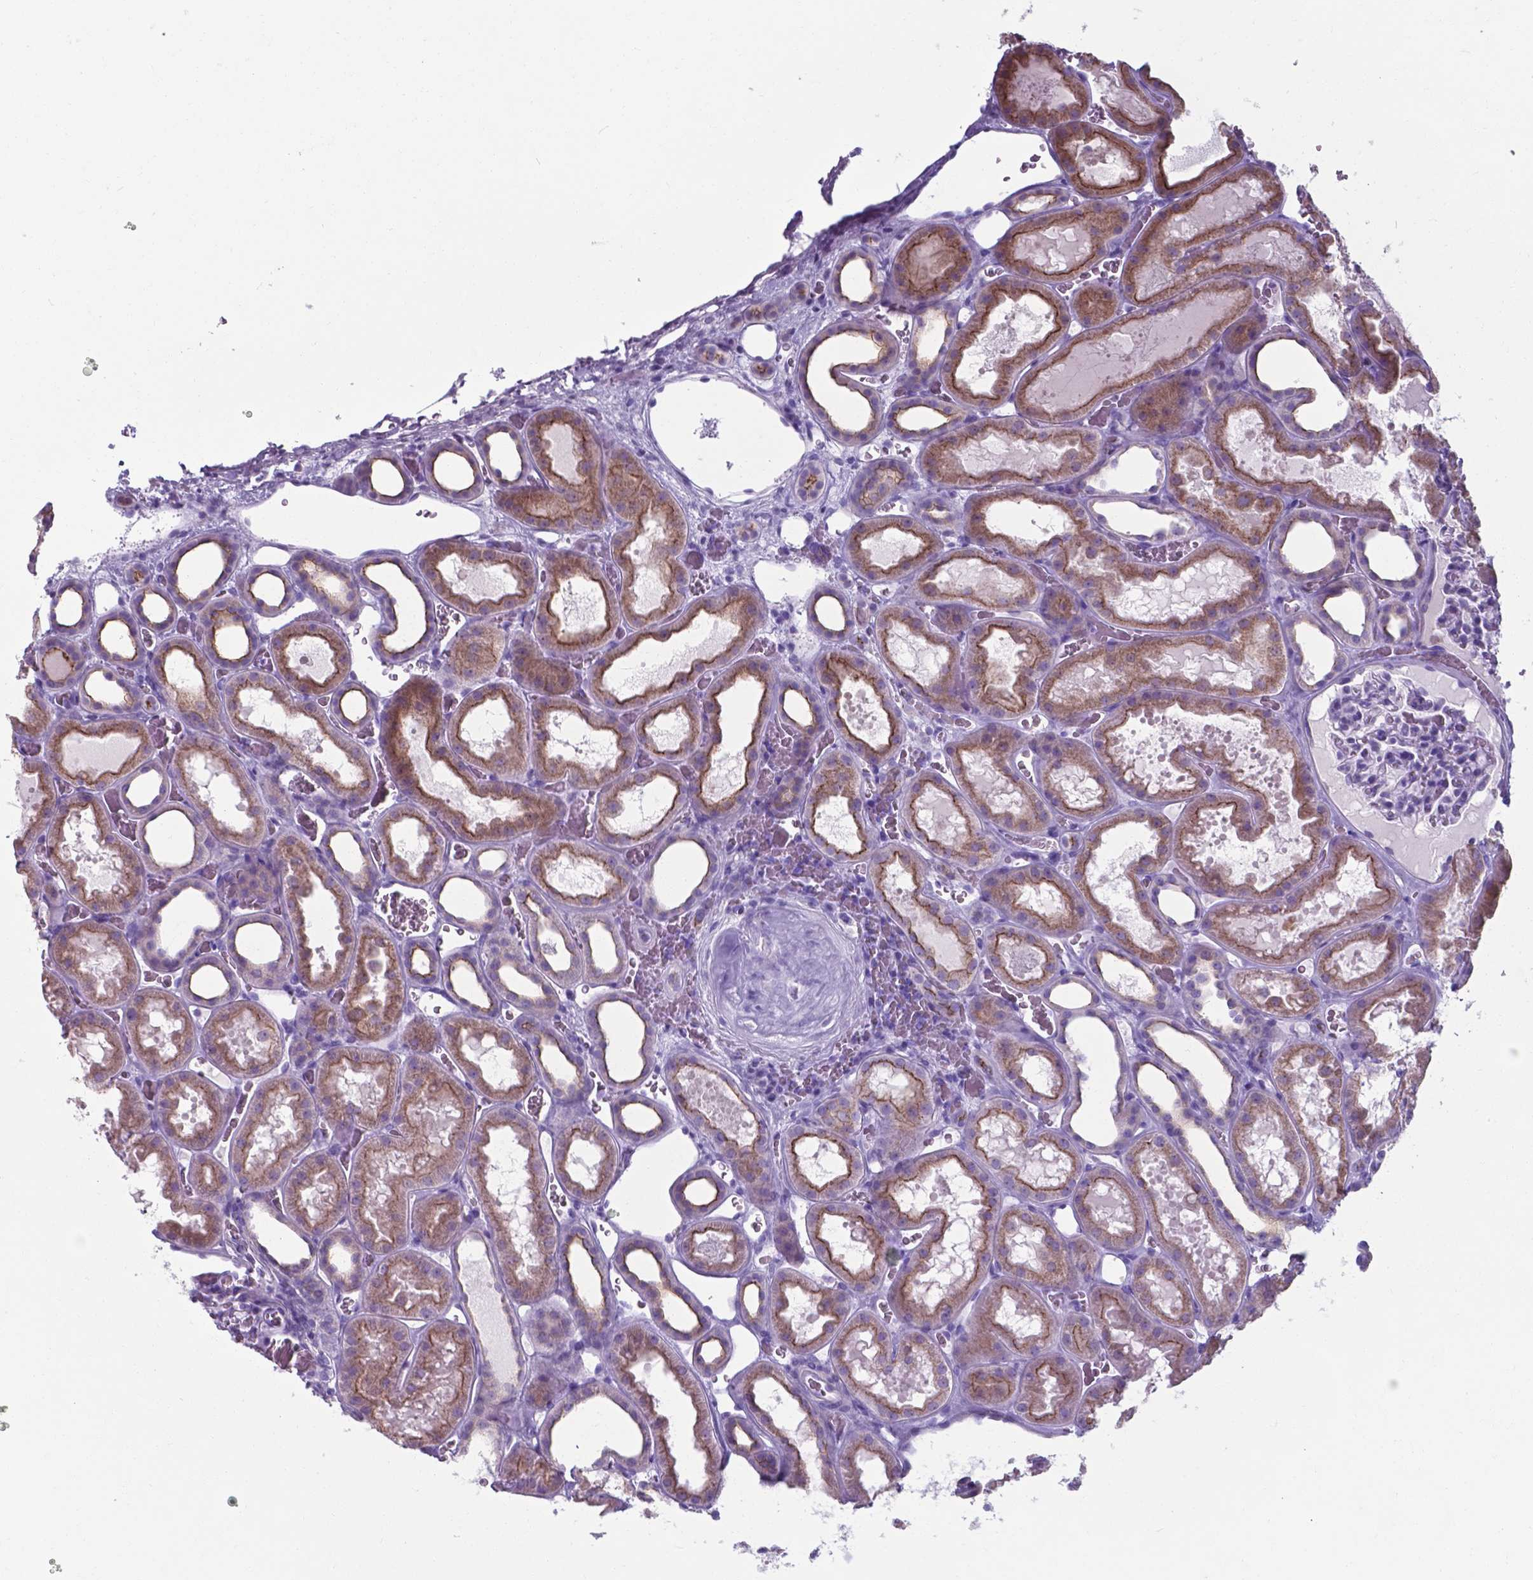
{"staining": {"intensity": "negative", "quantity": "none", "location": "none"}, "tissue": "kidney", "cell_type": "Cells in glomeruli", "image_type": "normal", "snomed": [{"axis": "morphology", "description": "Normal tissue, NOS"}, {"axis": "topography", "description": "Kidney"}], "caption": "This is an immunohistochemistry image of unremarkable kidney. There is no expression in cells in glomeruli.", "gene": "AP5B1", "patient": {"sex": "female", "age": 41}}